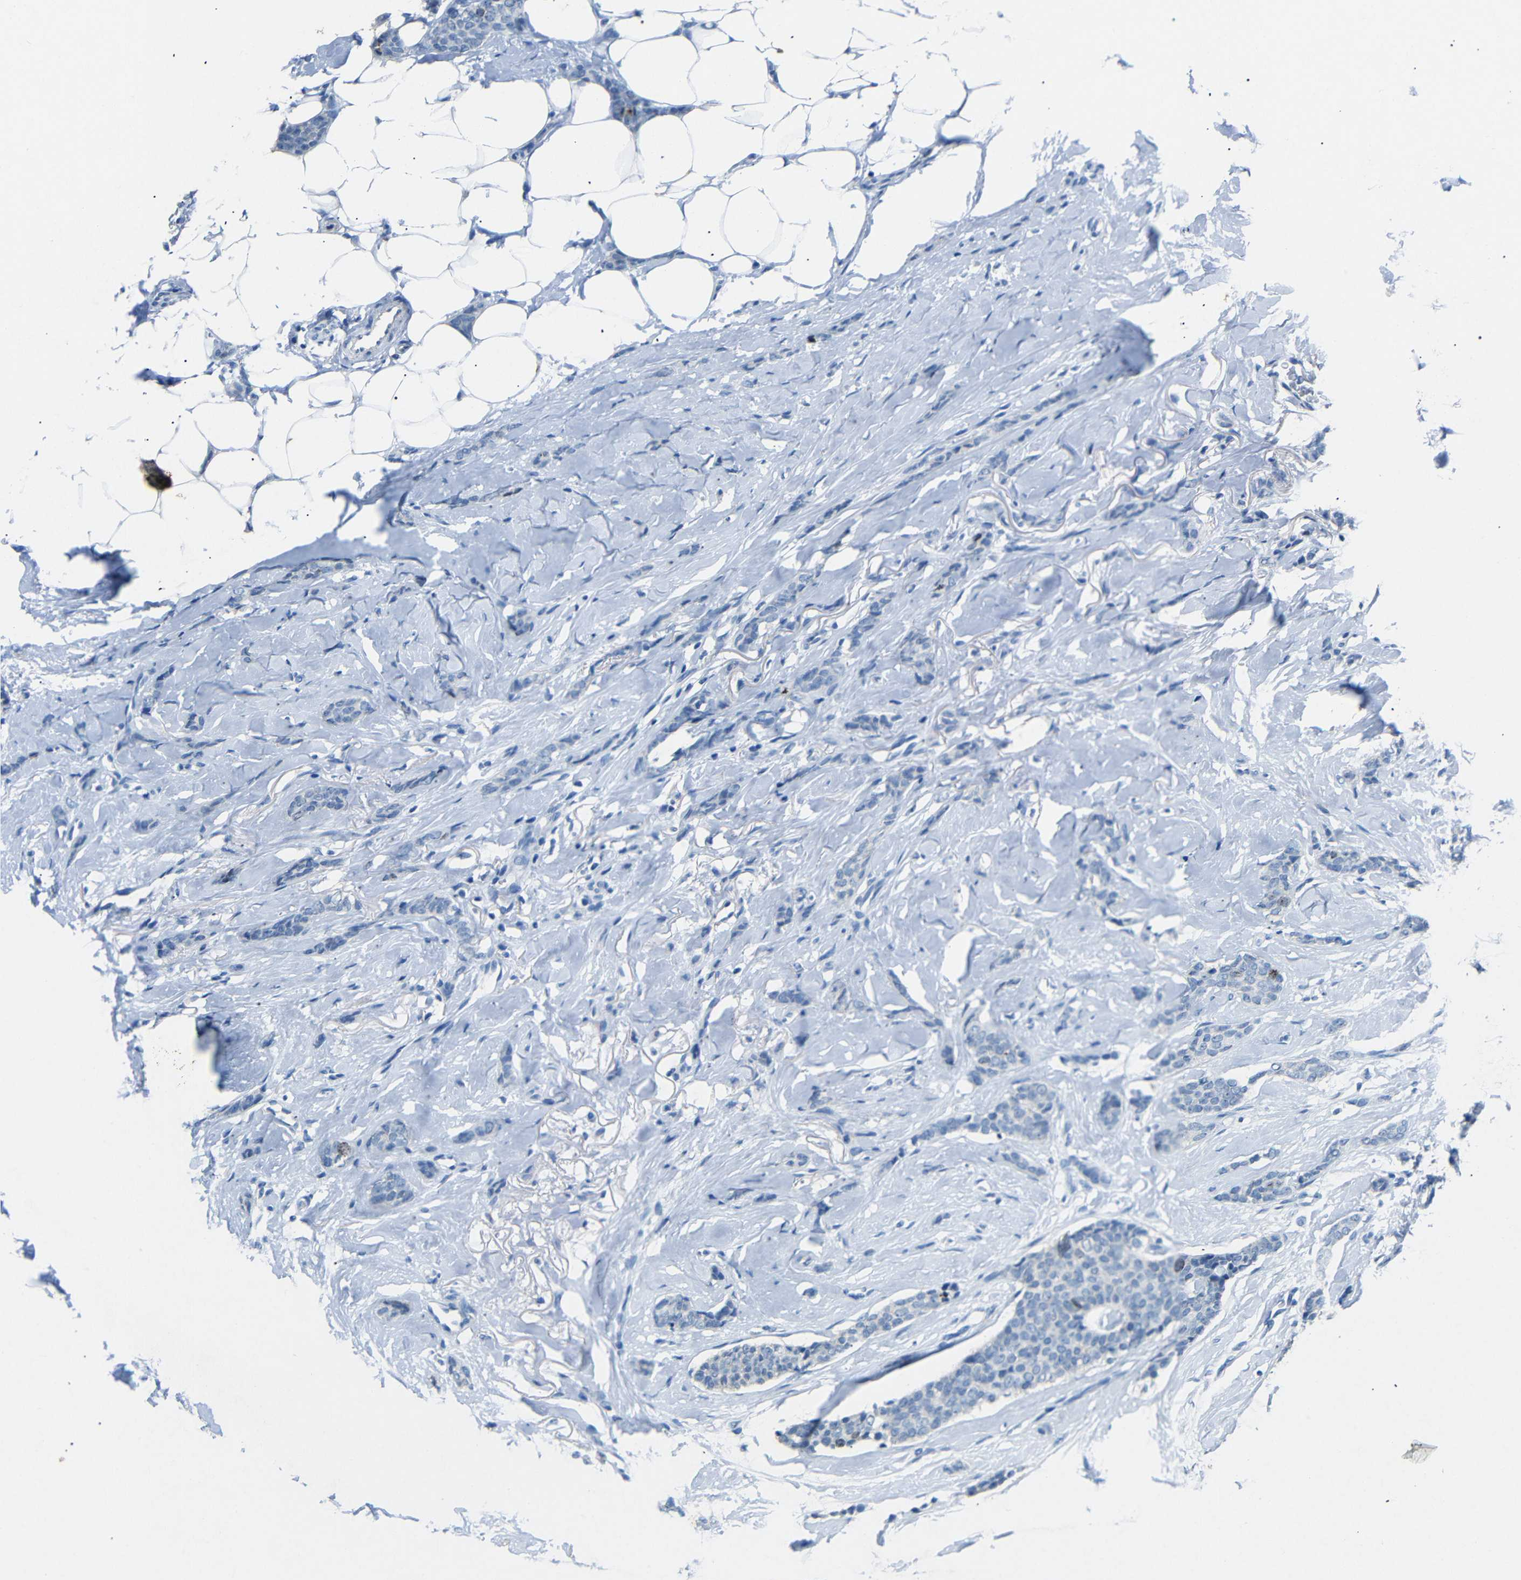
{"staining": {"intensity": "weak", "quantity": "<25%", "location": "nuclear"}, "tissue": "breast cancer", "cell_type": "Tumor cells", "image_type": "cancer", "snomed": [{"axis": "morphology", "description": "Lobular carcinoma"}, {"axis": "topography", "description": "Skin"}, {"axis": "topography", "description": "Breast"}], "caption": "The immunohistochemistry photomicrograph has no significant expression in tumor cells of lobular carcinoma (breast) tissue. (IHC, brightfield microscopy, high magnification).", "gene": "INCENP", "patient": {"sex": "female", "age": 46}}